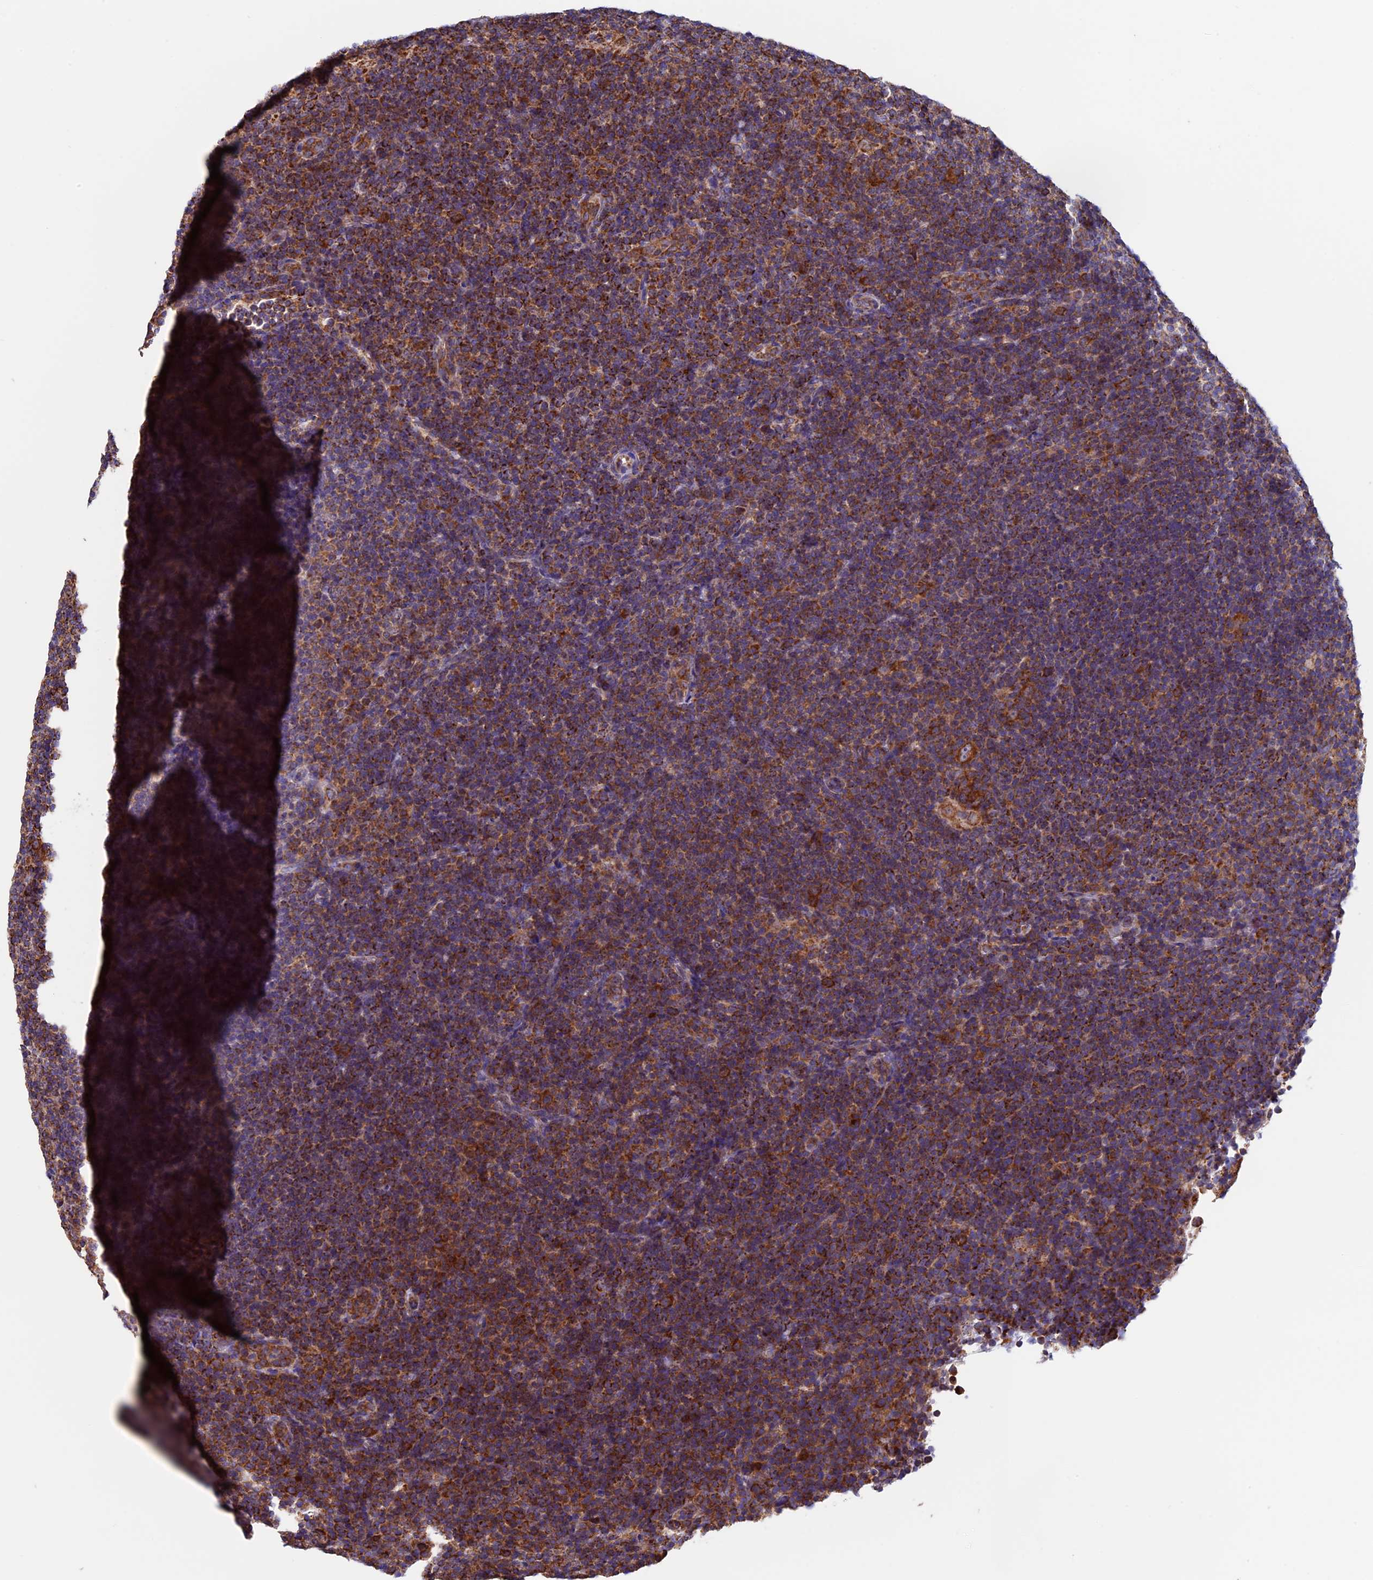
{"staining": {"intensity": "strong", "quantity": ">75%", "location": "cytoplasmic/membranous"}, "tissue": "lymphoma", "cell_type": "Tumor cells", "image_type": "cancer", "snomed": [{"axis": "morphology", "description": "Hodgkin's disease, NOS"}, {"axis": "topography", "description": "Lymph node"}], "caption": "Tumor cells exhibit high levels of strong cytoplasmic/membranous expression in about >75% of cells in human Hodgkin's disease. The protein is stained brown, and the nuclei are stained in blue (DAB IHC with brightfield microscopy, high magnification).", "gene": "SLC9A5", "patient": {"sex": "female", "age": 57}}